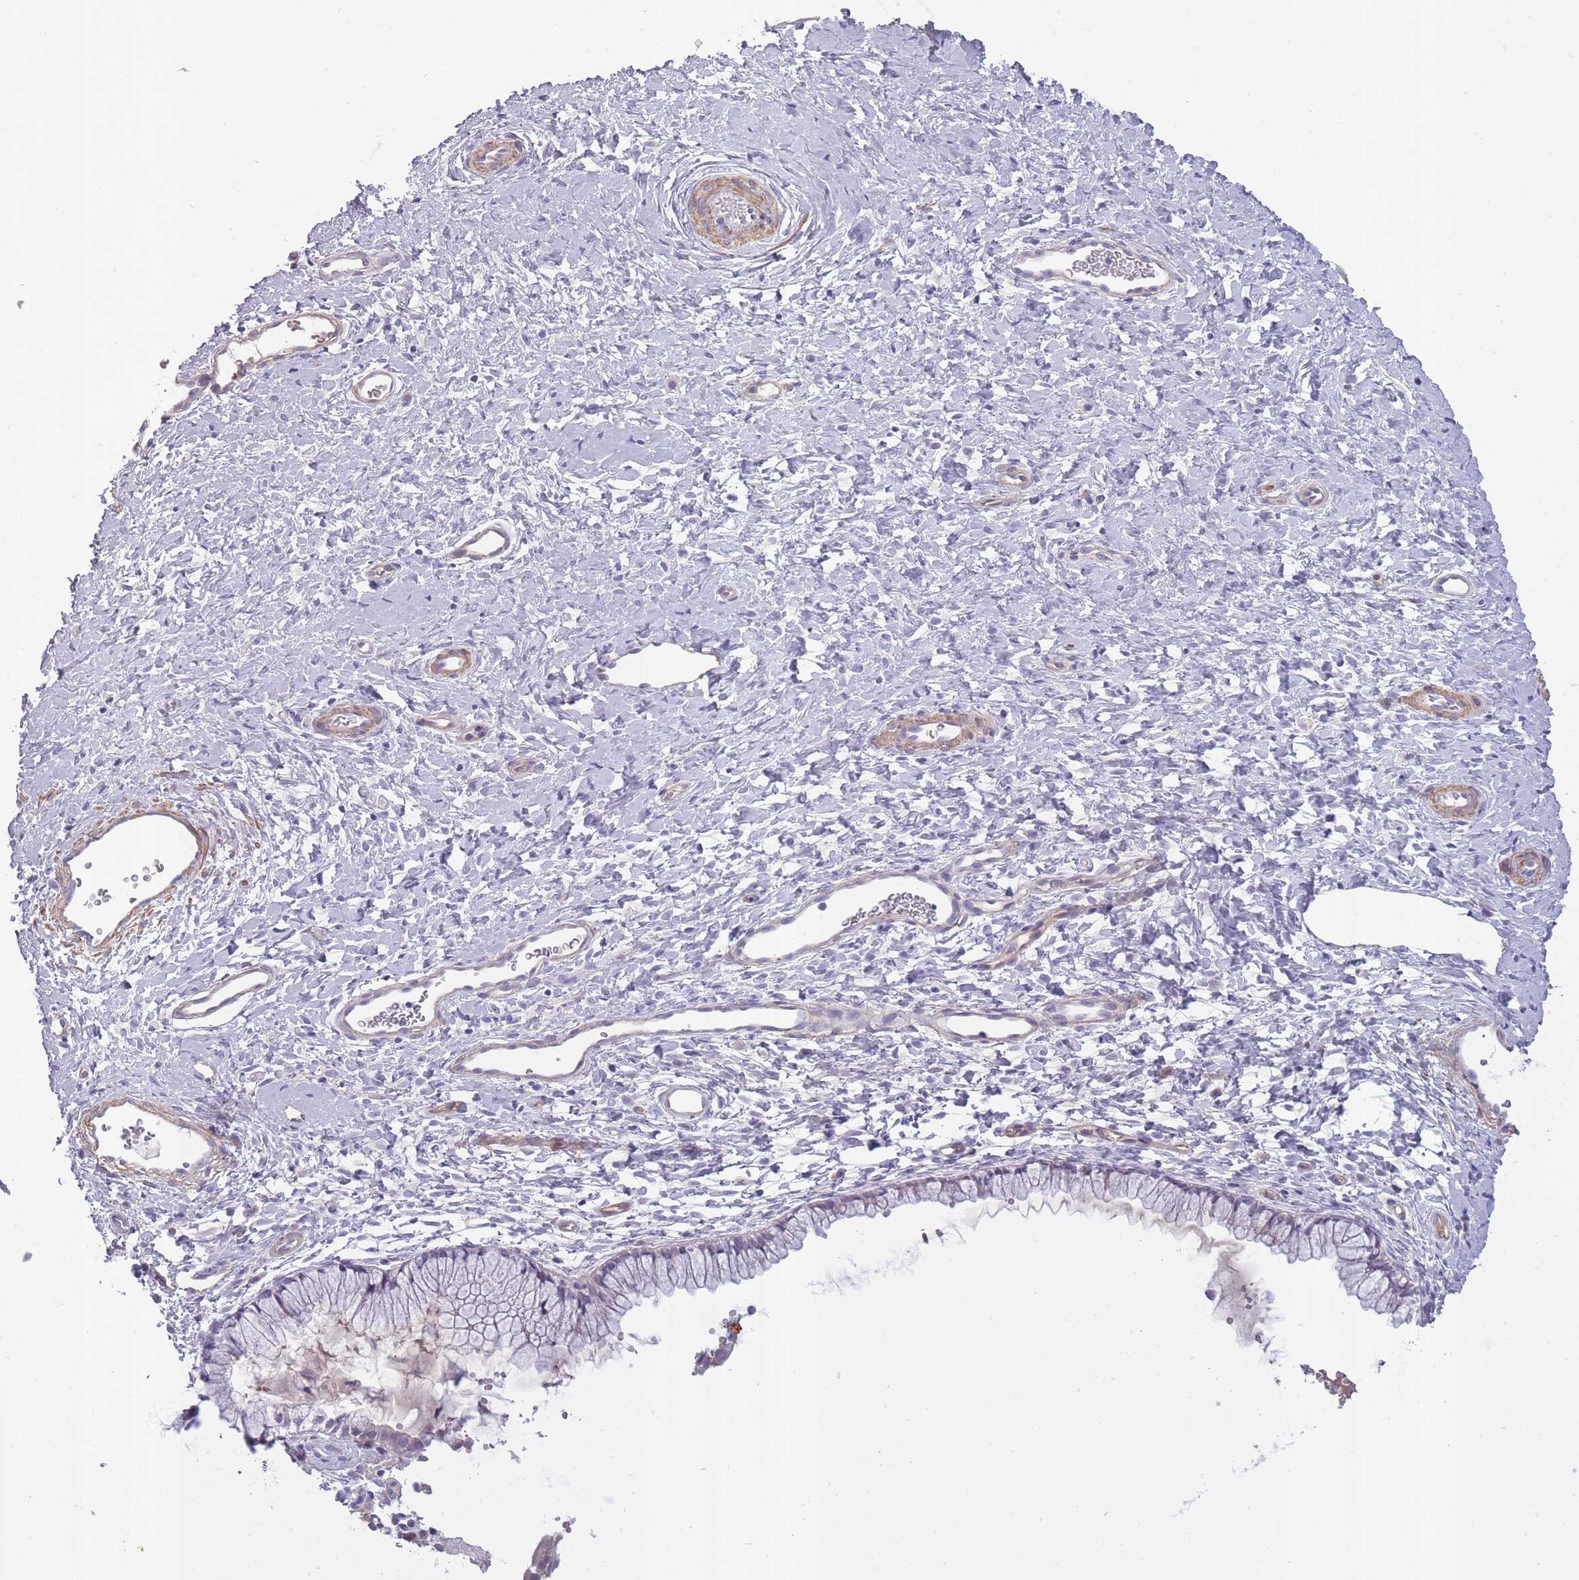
{"staining": {"intensity": "negative", "quantity": "none", "location": "none"}, "tissue": "cervix", "cell_type": "Glandular cells", "image_type": "normal", "snomed": [{"axis": "morphology", "description": "Normal tissue, NOS"}, {"axis": "topography", "description": "Cervix"}], "caption": "Immunohistochemical staining of benign human cervix reveals no significant expression in glandular cells. Brightfield microscopy of IHC stained with DAB (brown) and hematoxylin (blue), captured at high magnification.", "gene": "SLC8A2", "patient": {"sex": "female", "age": 36}}